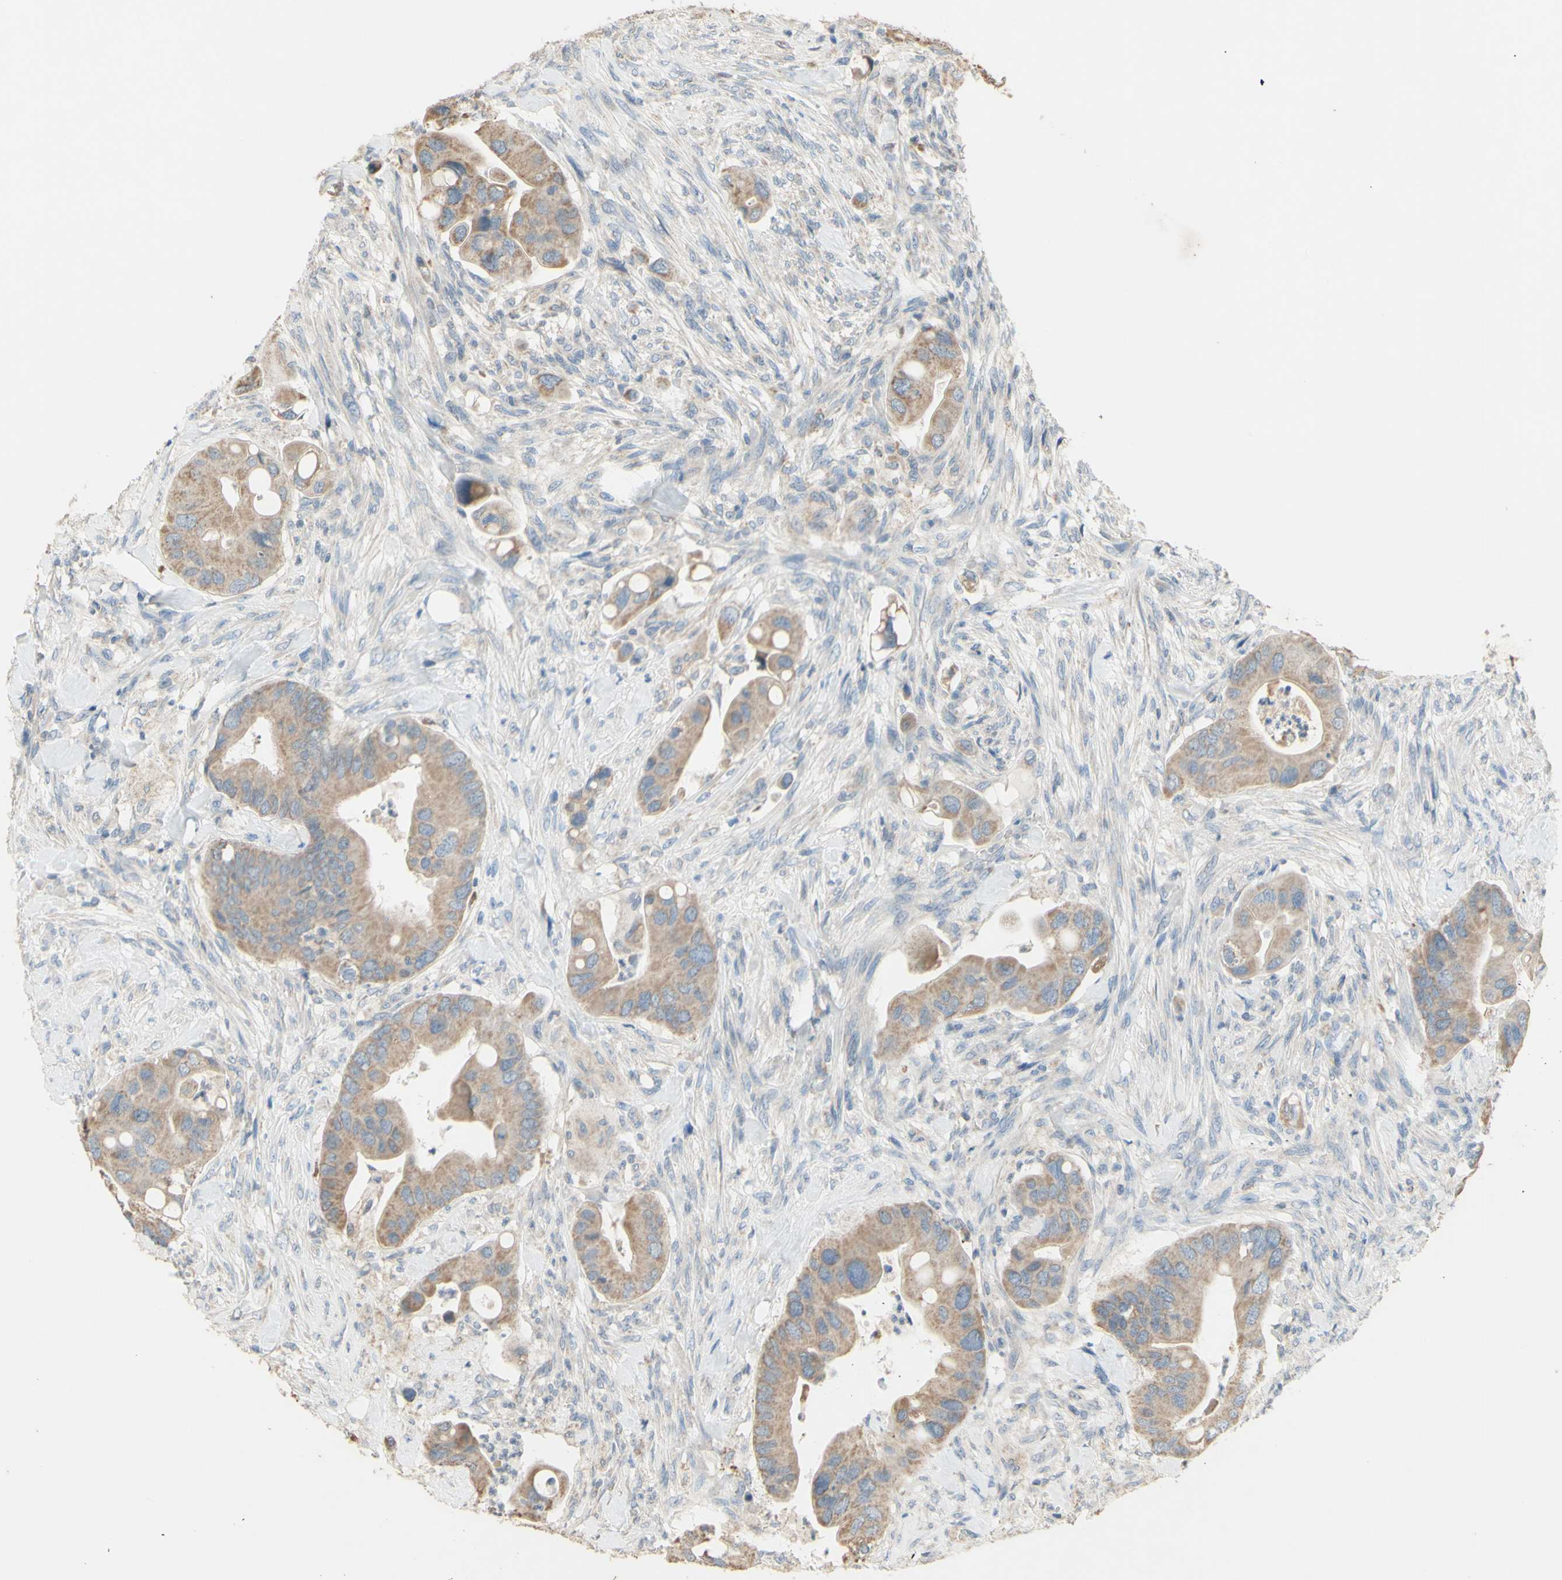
{"staining": {"intensity": "moderate", "quantity": ">75%", "location": "cytoplasmic/membranous"}, "tissue": "colorectal cancer", "cell_type": "Tumor cells", "image_type": "cancer", "snomed": [{"axis": "morphology", "description": "Adenocarcinoma, NOS"}, {"axis": "topography", "description": "Rectum"}], "caption": "A medium amount of moderate cytoplasmic/membranous staining is present in approximately >75% of tumor cells in colorectal adenocarcinoma tissue.", "gene": "PTGIS", "patient": {"sex": "female", "age": 57}}